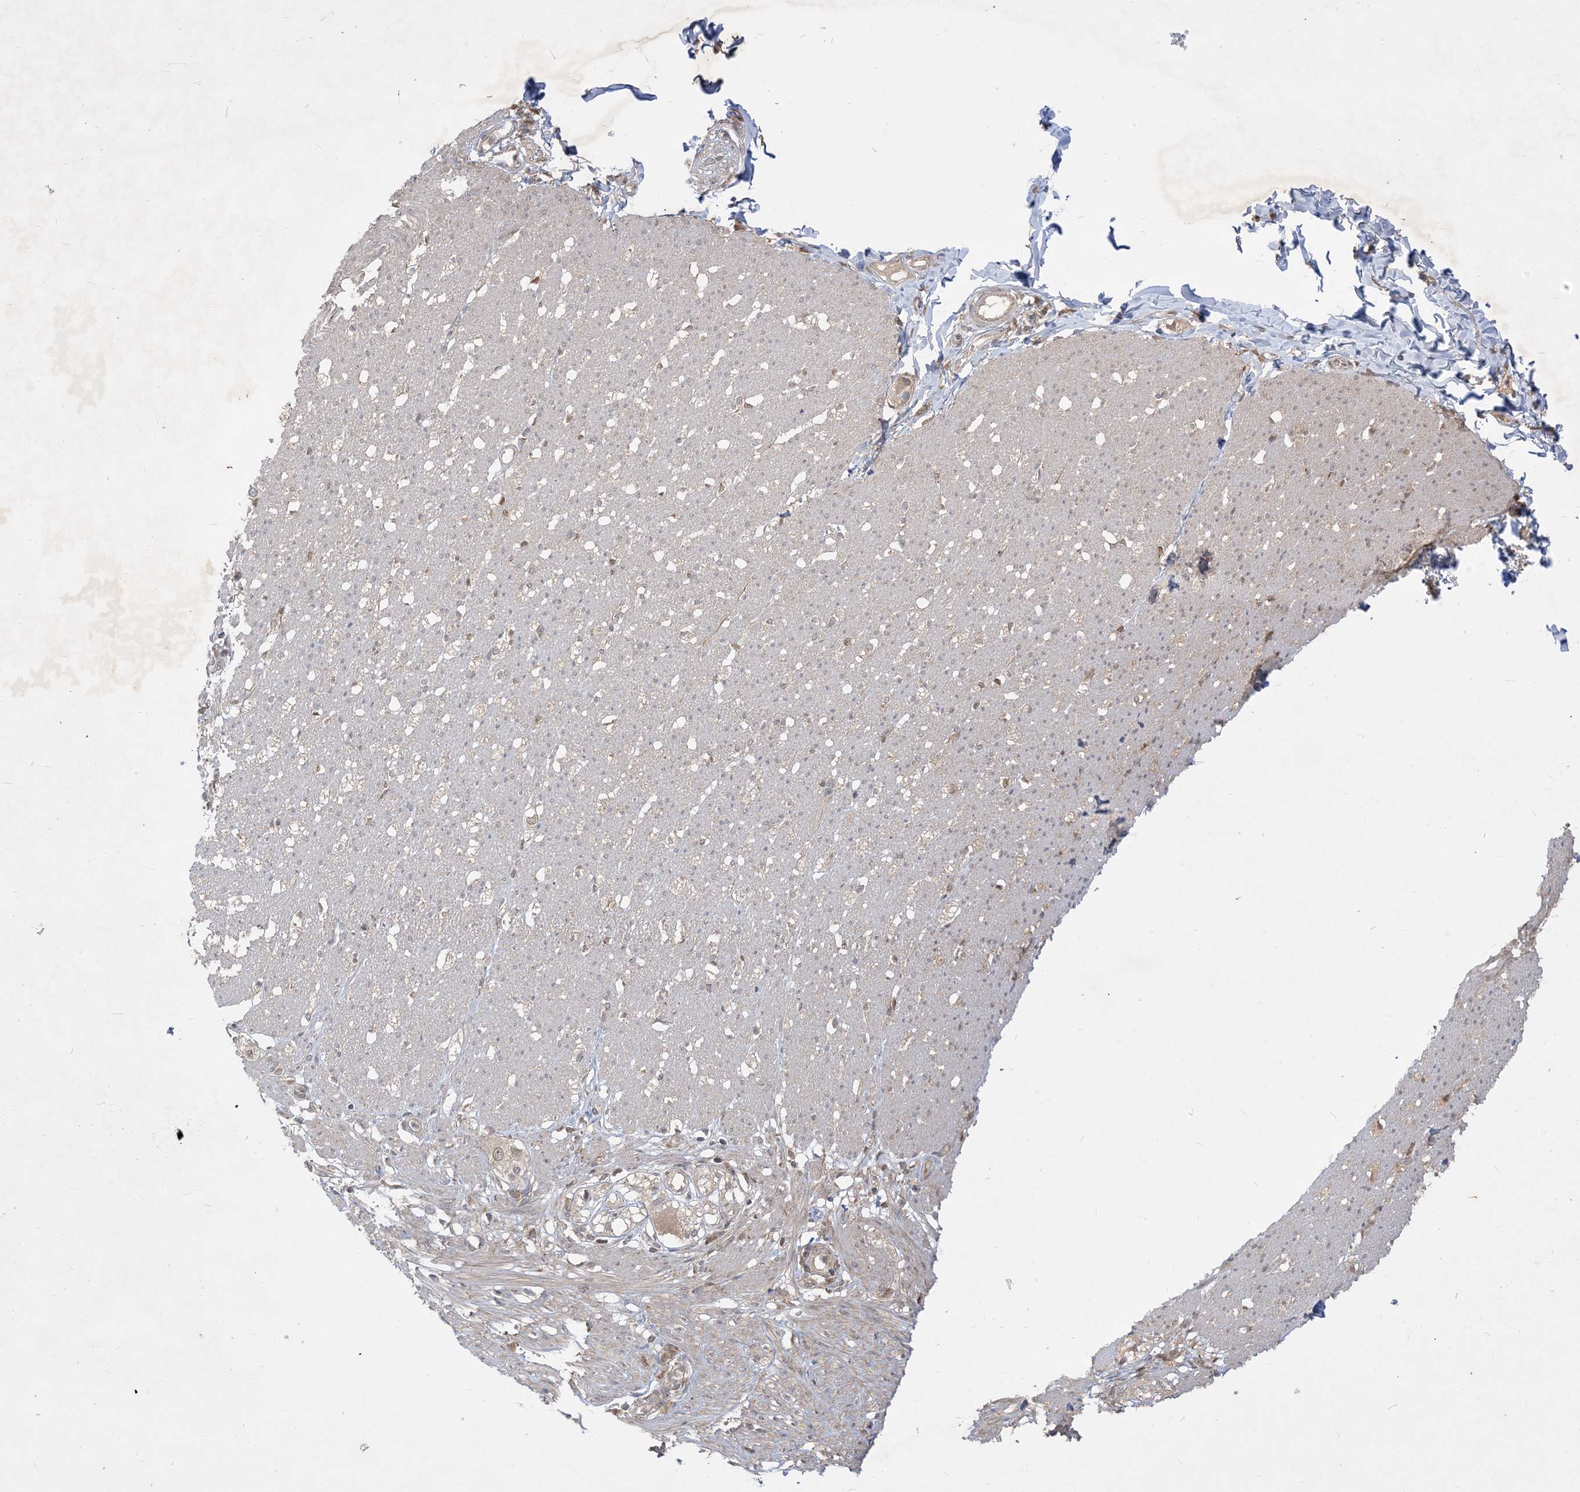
{"staining": {"intensity": "weak", "quantity": "25%-75%", "location": "cytoplasmic/membranous"}, "tissue": "smooth muscle", "cell_type": "Smooth muscle cells", "image_type": "normal", "snomed": [{"axis": "morphology", "description": "Normal tissue, NOS"}, {"axis": "morphology", "description": "Adenocarcinoma, NOS"}, {"axis": "topography", "description": "Colon"}, {"axis": "topography", "description": "Peripheral nerve tissue"}], "caption": "Immunohistochemistry (DAB (3,3'-diaminobenzidine)) staining of benign smooth muscle shows weak cytoplasmic/membranous protein expression in about 25%-75% of smooth muscle cells.", "gene": "TBCC", "patient": {"sex": "male", "age": 14}}